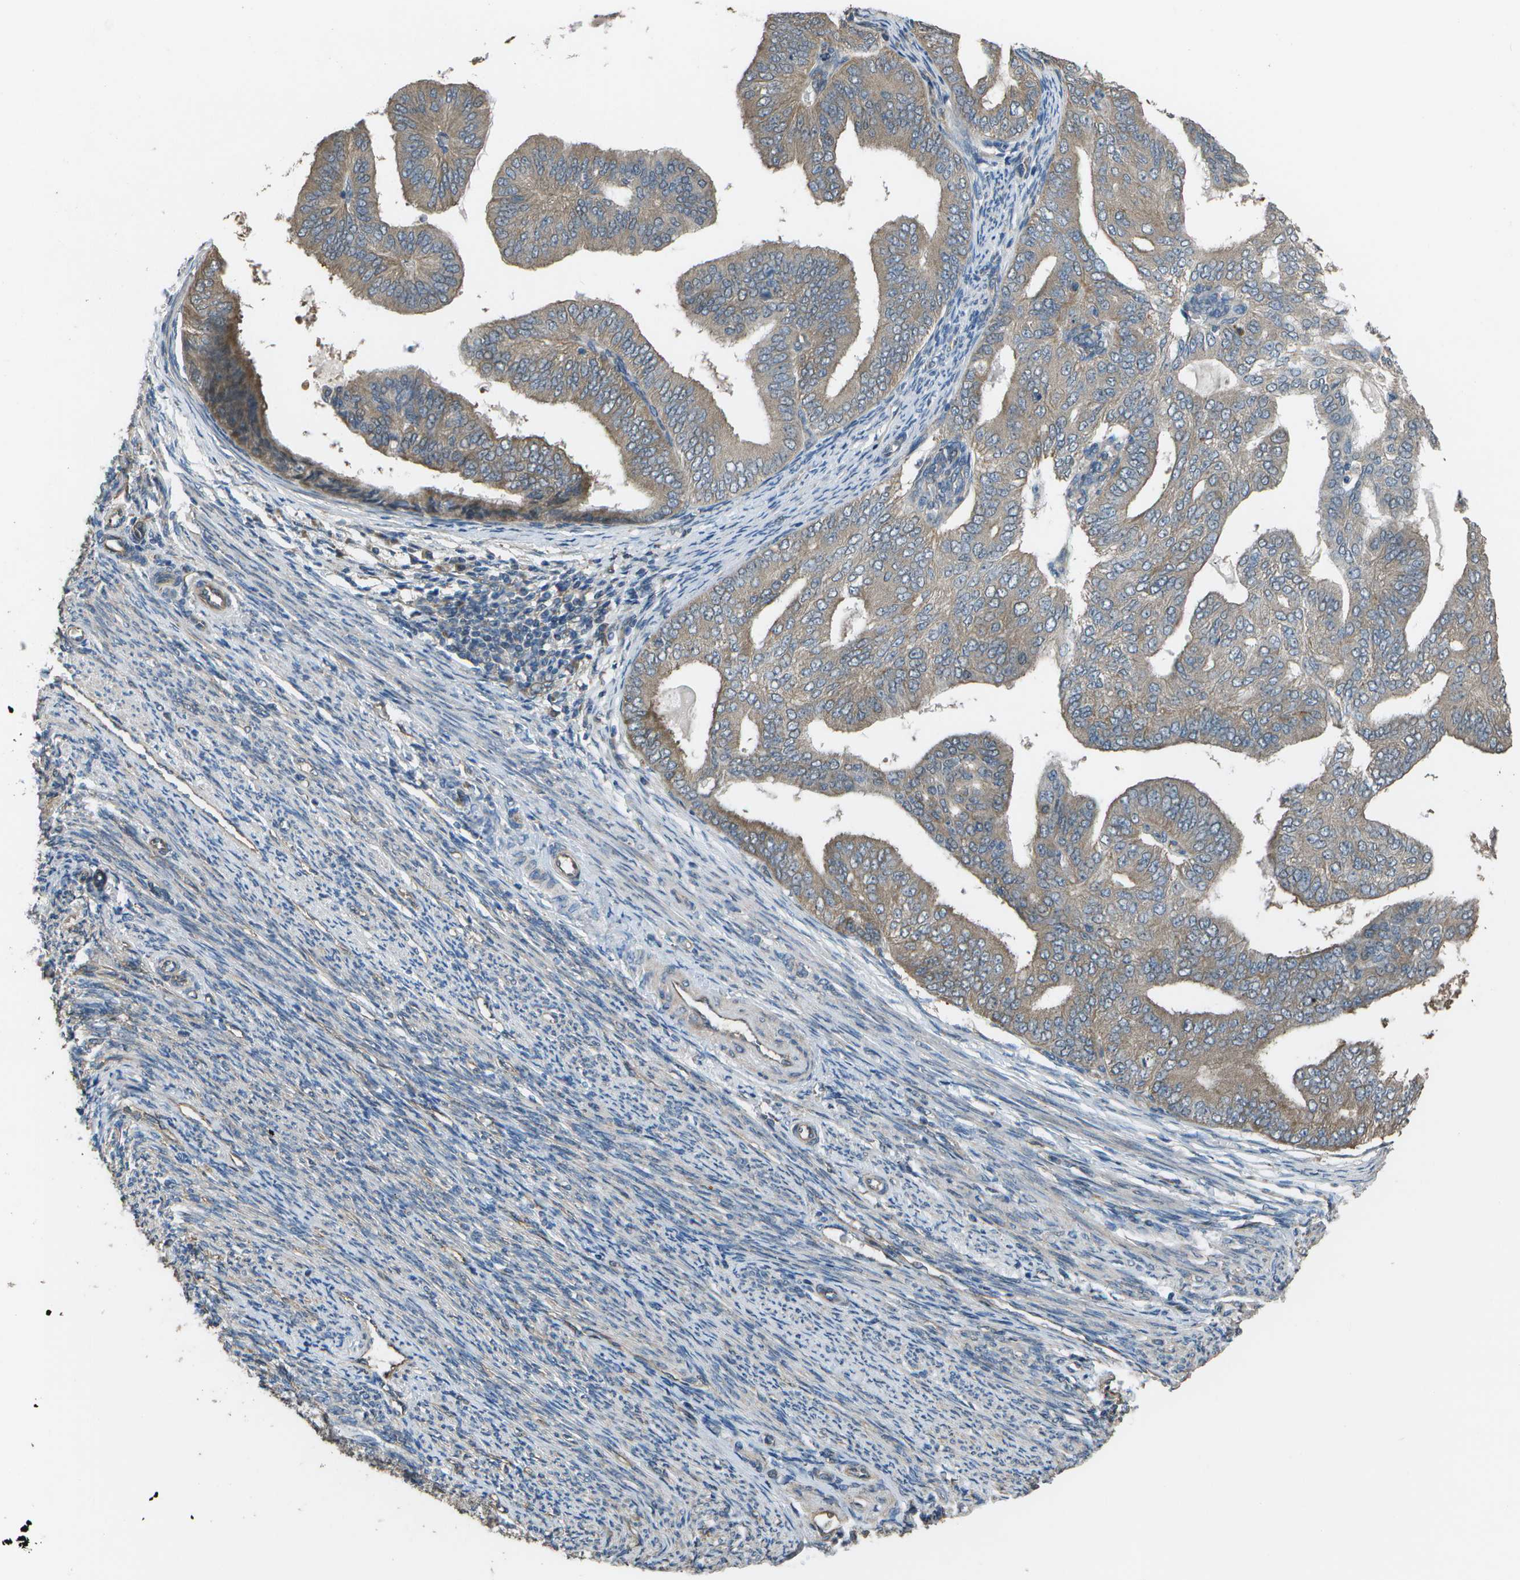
{"staining": {"intensity": "weak", "quantity": "25%-75%", "location": "cytoplasmic/membranous"}, "tissue": "endometrial cancer", "cell_type": "Tumor cells", "image_type": "cancer", "snomed": [{"axis": "morphology", "description": "Adenocarcinoma, NOS"}, {"axis": "topography", "description": "Endometrium"}], "caption": "A histopathology image of endometrial cancer stained for a protein demonstrates weak cytoplasmic/membranous brown staining in tumor cells.", "gene": "CLNS1A", "patient": {"sex": "female", "age": 58}}